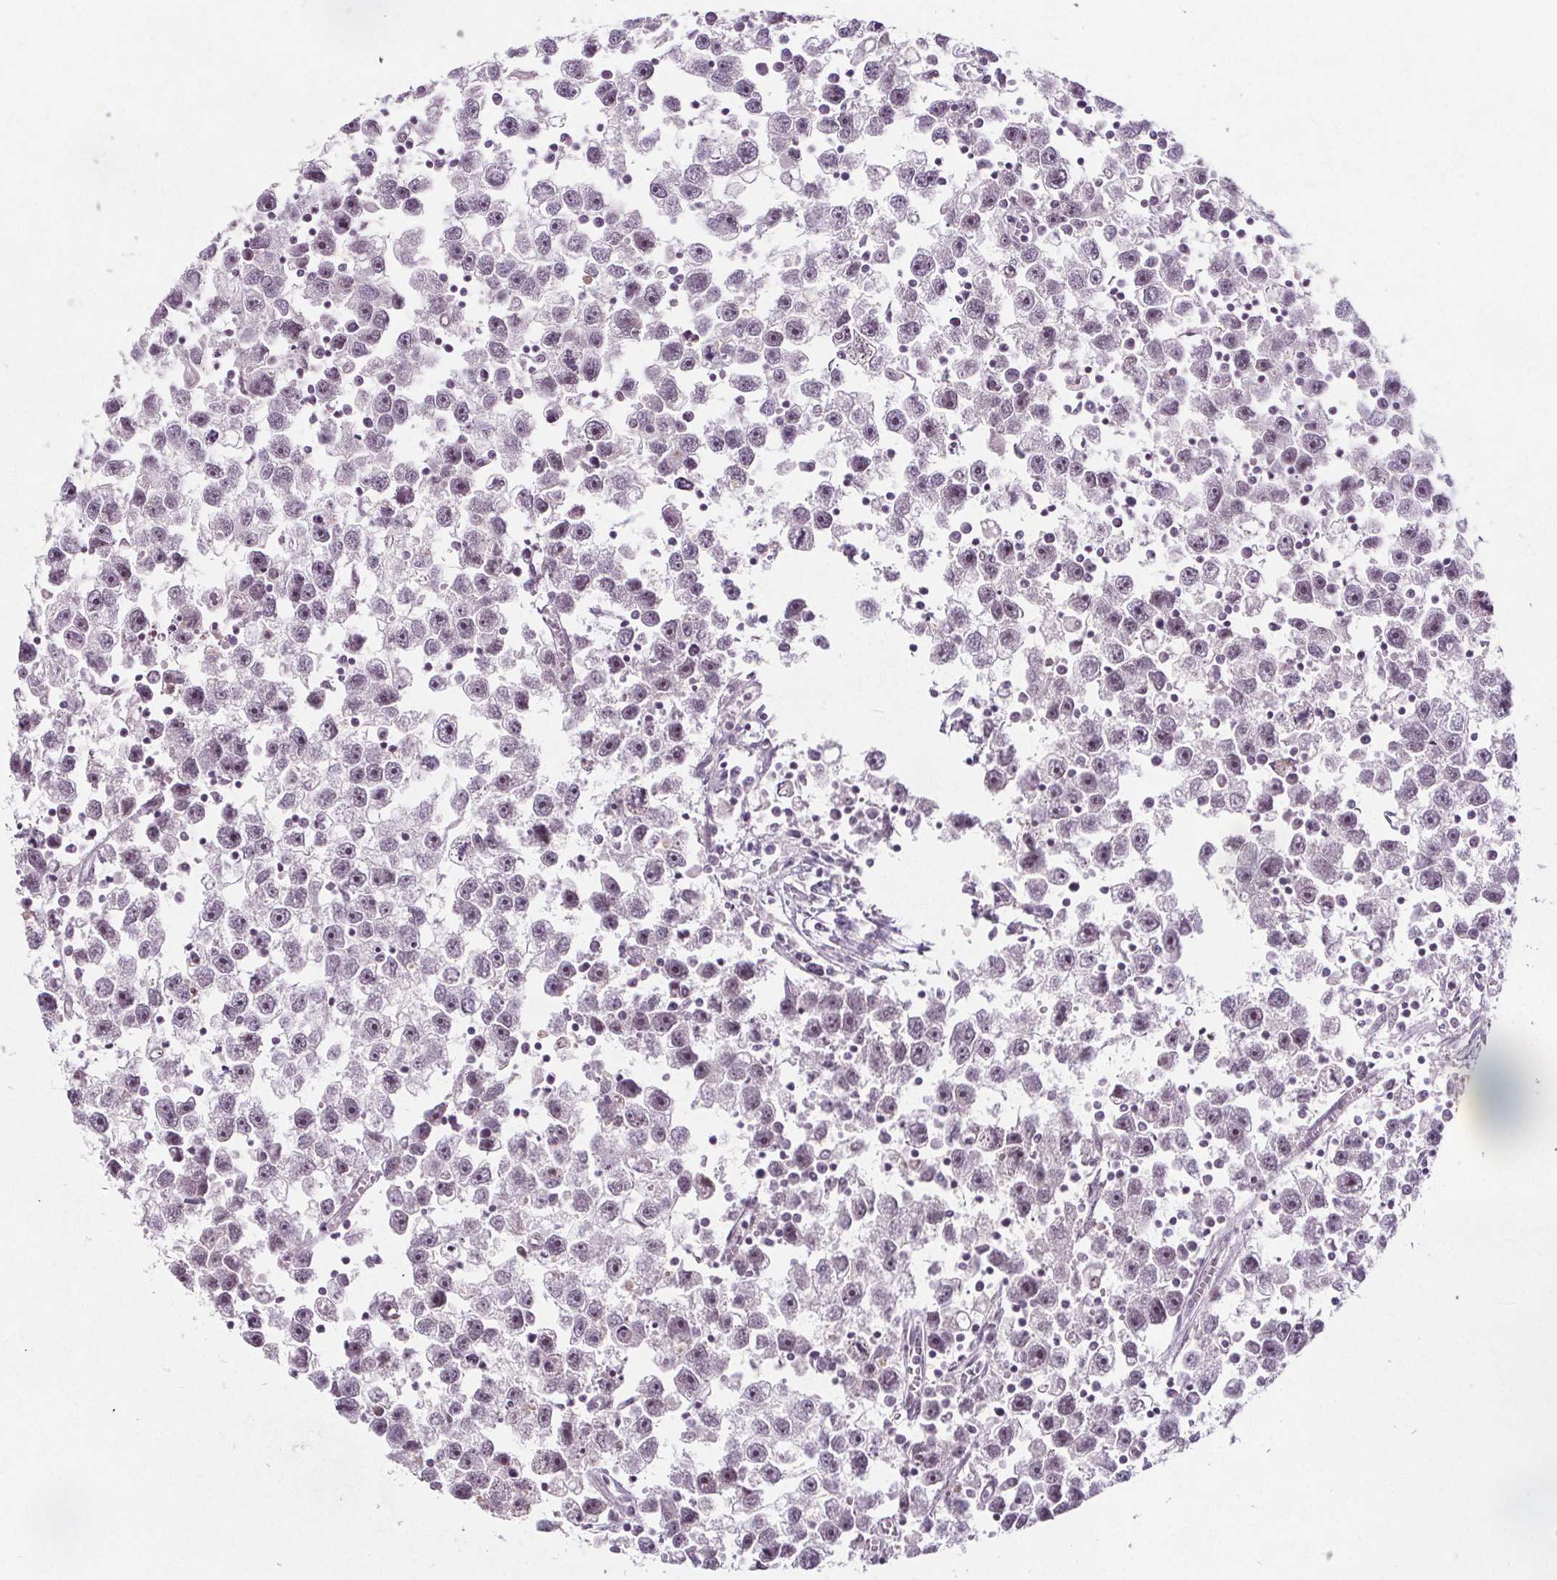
{"staining": {"intensity": "moderate", "quantity": "<25%", "location": "nuclear"}, "tissue": "testis cancer", "cell_type": "Tumor cells", "image_type": "cancer", "snomed": [{"axis": "morphology", "description": "Seminoma, NOS"}, {"axis": "topography", "description": "Testis"}], "caption": "Immunohistochemistry (IHC) micrograph of neoplastic tissue: seminoma (testis) stained using immunohistochemistry (IHC) demonstrates low levels of moderate protein expression localized specifically in the nuclear of tumor cells, appearing as a nuclear brown color.", "gene": "TAF6L", "patient": {"sex": "male", "age": 30}}